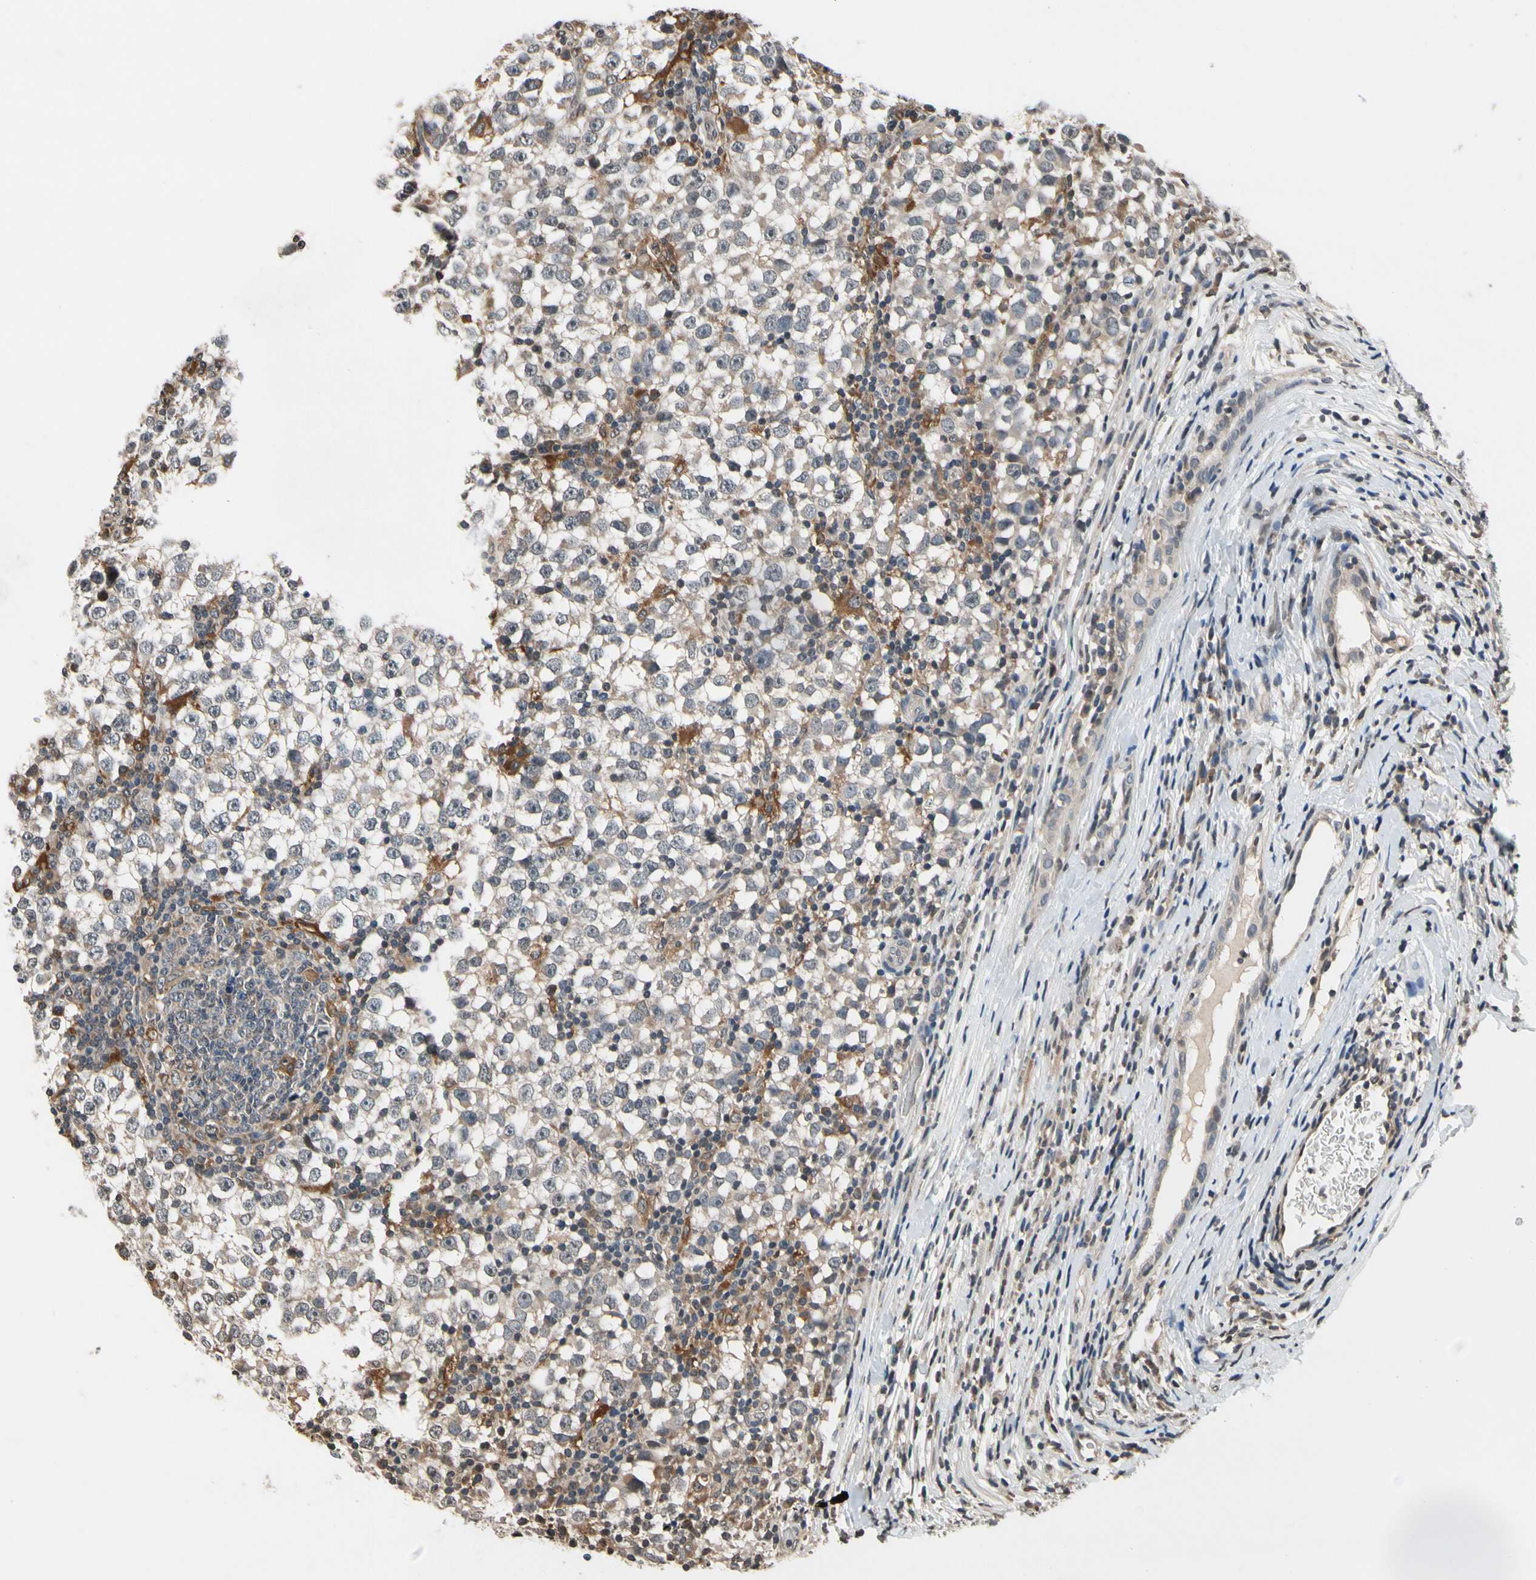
{"staining": {"intensity": "weak", "quantity": ">75%", "location": "cytoplasmic/membranous"}, "tissue": "testis cancer", "cell_type": "Tumor cells", "image_type": "cancer", "snomed": [{"axis": "morphology", "description": "Seminoma, NOS"}, {"axis": "topography", "description": "Testis"}], "caption": "This is an image of immunohistochemistry (IHC) staining of testis cancer (seminoma), which shows weak staining in the cytoplasmic/membranous of tumor cells.", "gene": "GCLC", "patient": {"sex": "male", "age": 65}}